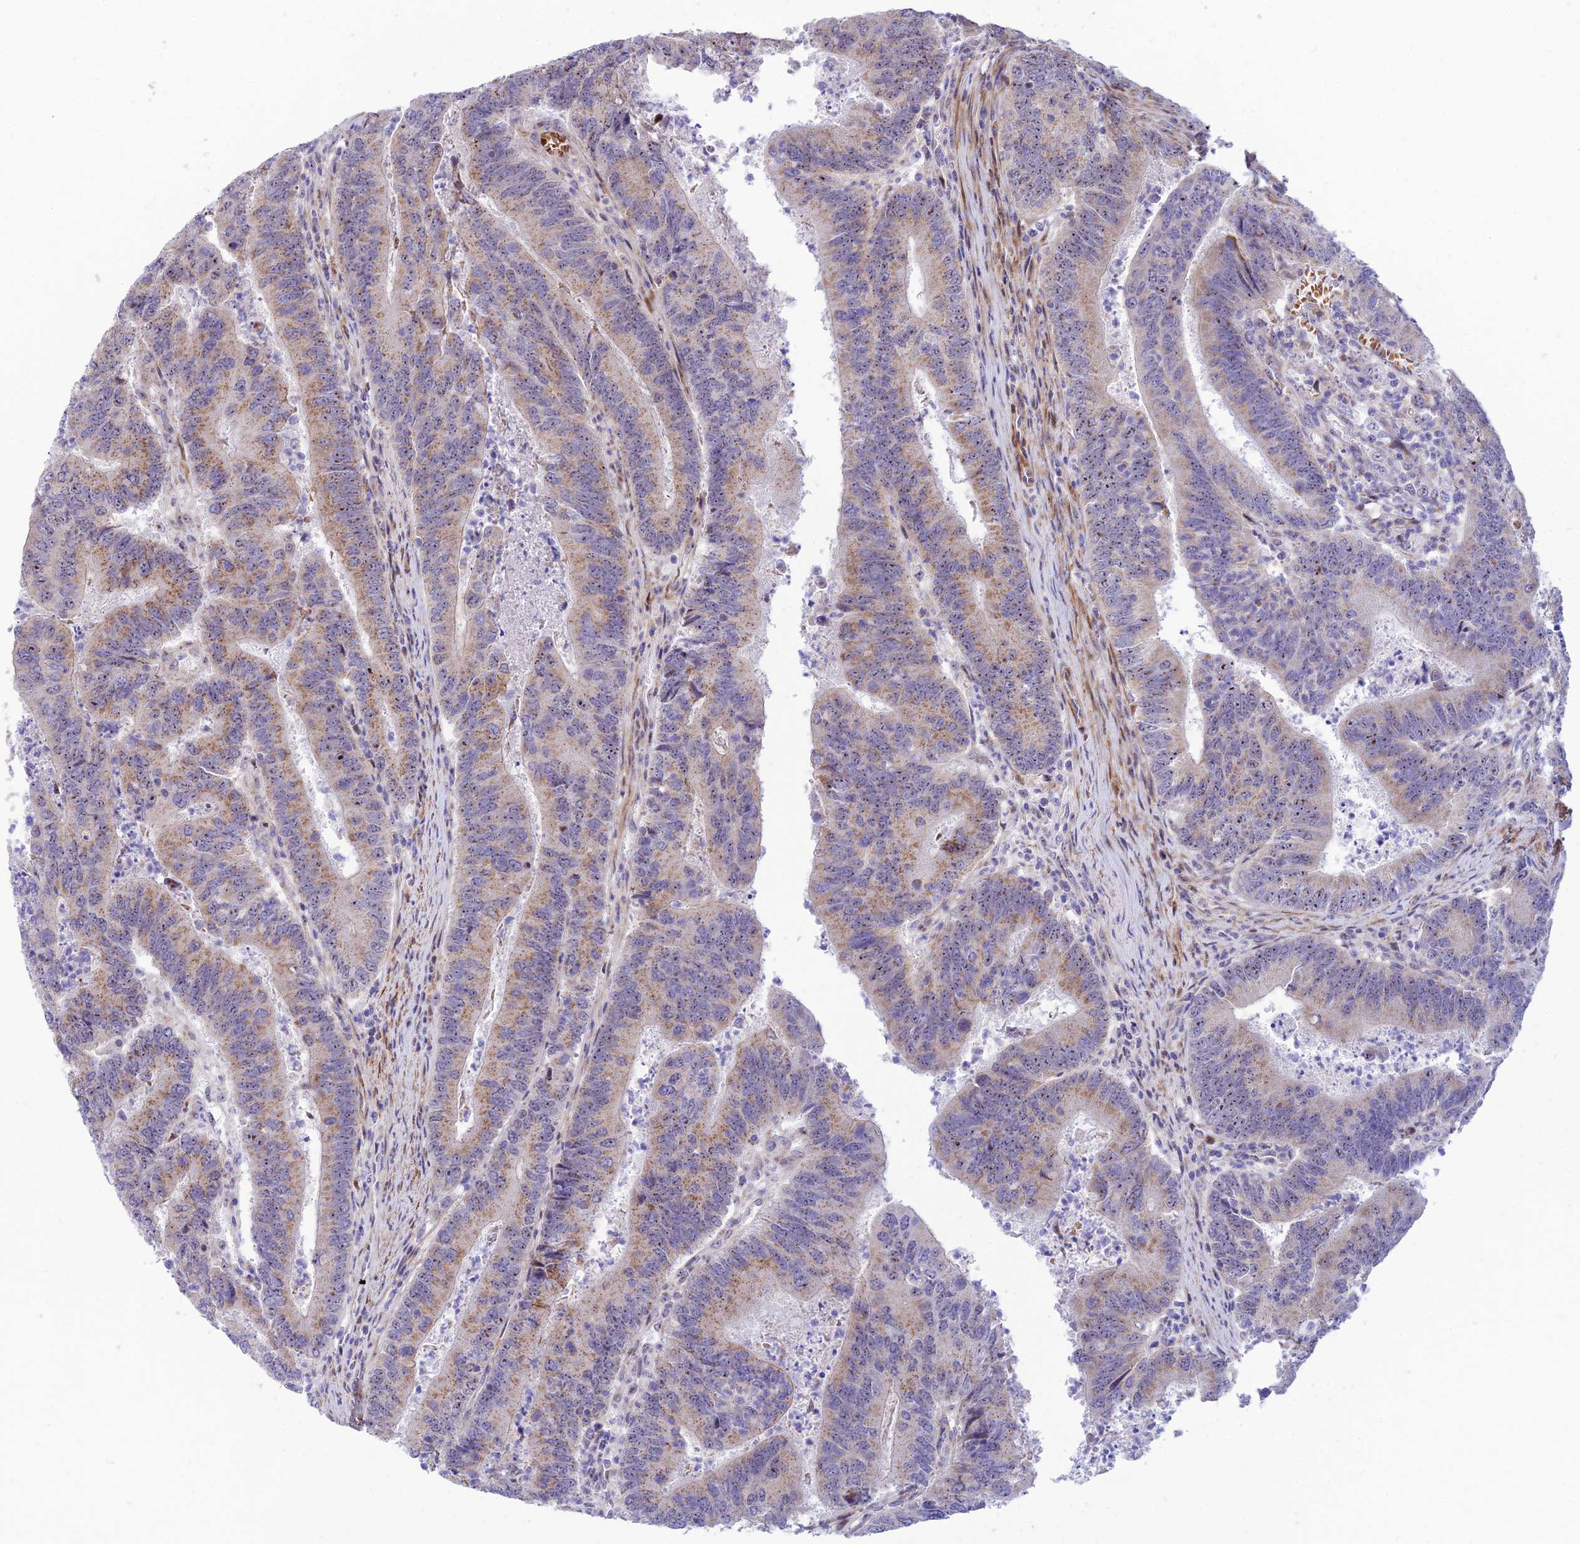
{"staining": {"intensity": "weak", "quantity": ">75%", "location": "cytoplasmic/membranous"}, "tissue": "colorectal cancer", "cell_type": "Tumor cells", "image_type": "cancer", "snomed": [{"axis": "morphology", "description": "Adenocarcinoma, NOS"}, {"axis": "topography", "description": "Colon"}], "caption": "DAB immunohistochemical staining of colorectal cancer exhibits weak cytoplasmic/membranous protein positivity in about >75% of tumor cells.", "gene": "KBTBD7", "patient": {"sex": "female", "age": 67}}